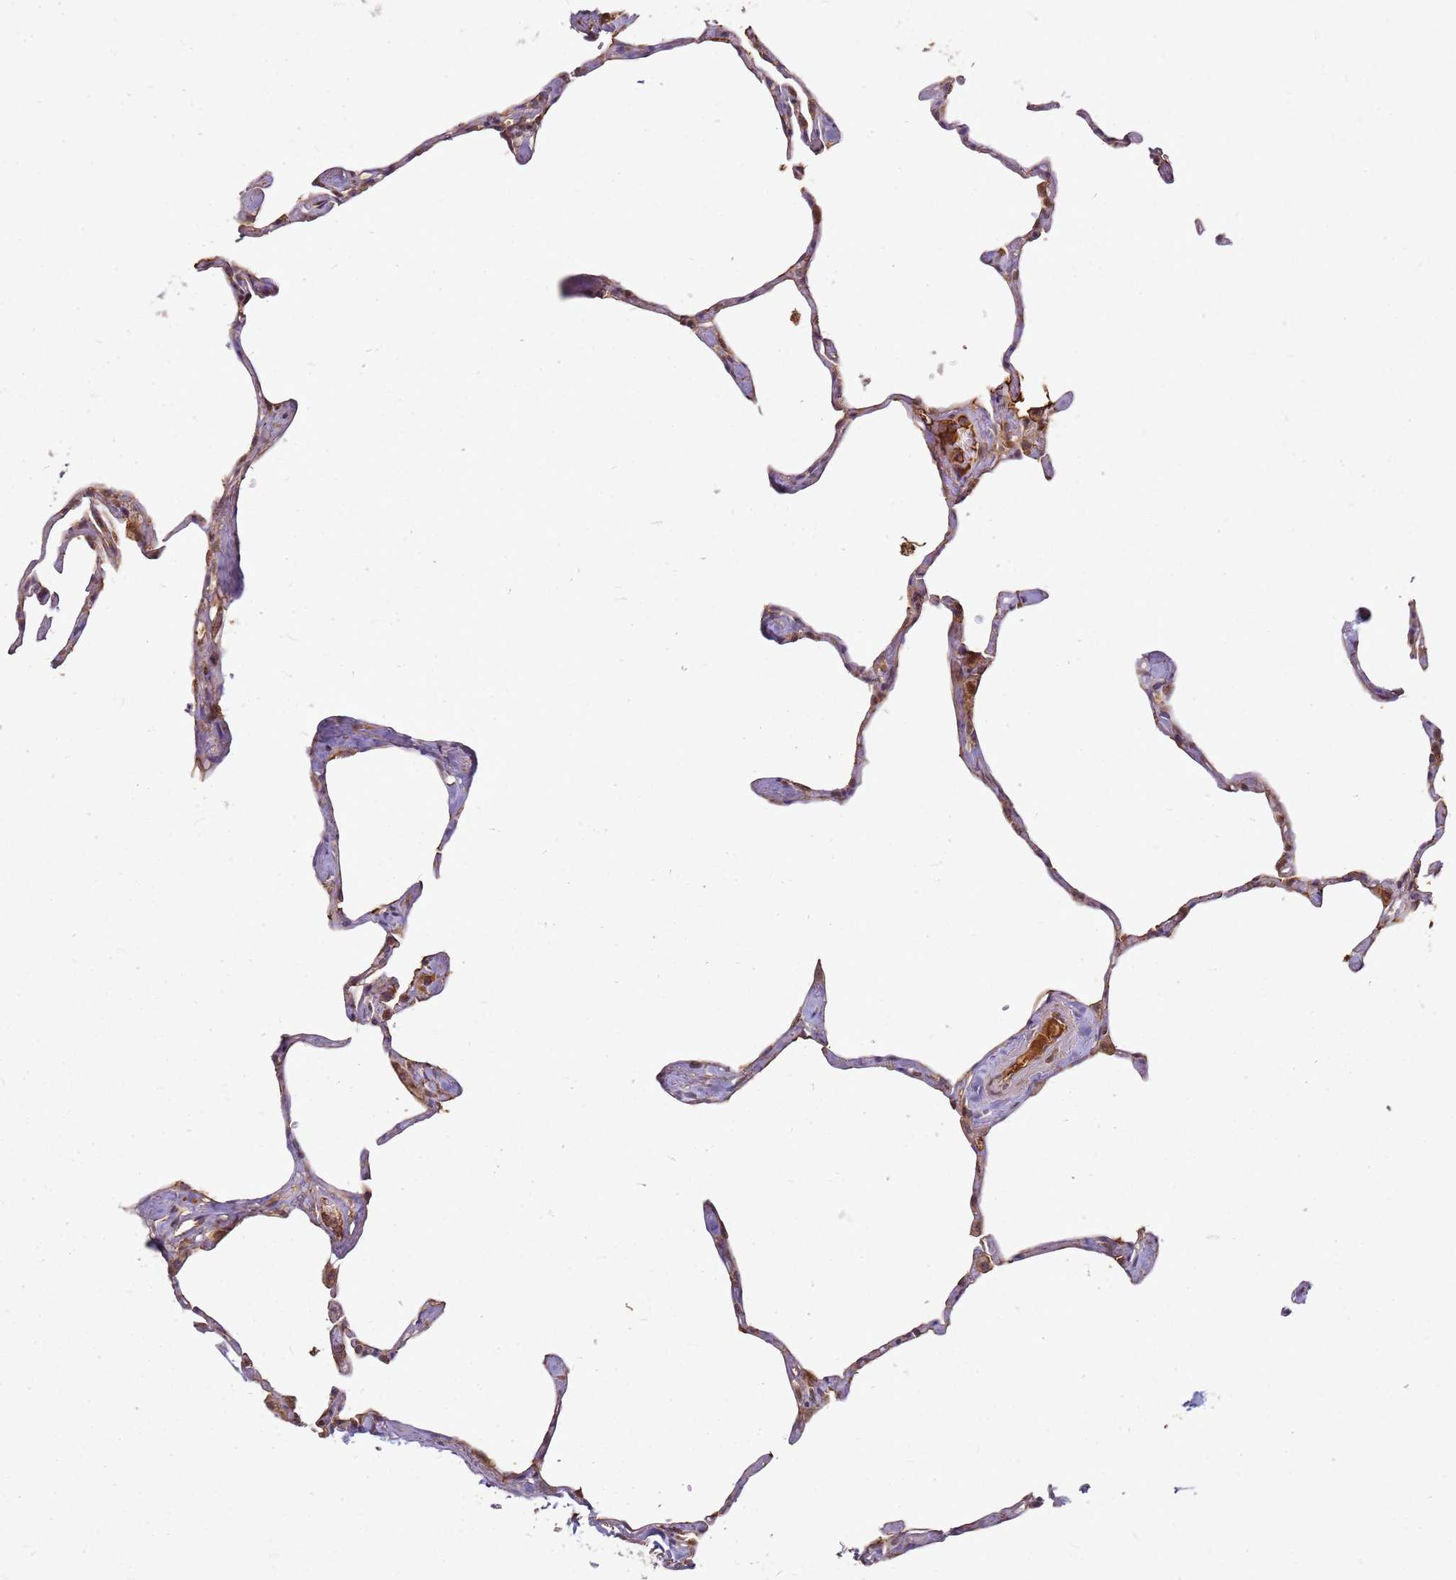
{"staining": {"intensity": "moderate", "quantity": "25%-75%", "location": "cytoplasmic/membranous"}, "tissue": "lung", "cell_type": "Alveolar cells", "image_type": "normal", "snomed": [{"axis": "morphology", "description": "Normal tissue, NOS"}, {"axis": "topography", "description": "Lung"}], "caption": "DAB (3,3'-diaminobenzidine) immunohistochemical staining of normal lung shows moderate cytoplasmic/membranous protein positivity in about 25%-75% of alveolar cells.", "gene": "CCDC159", "patient": {"sex": "male", "age": 65}}